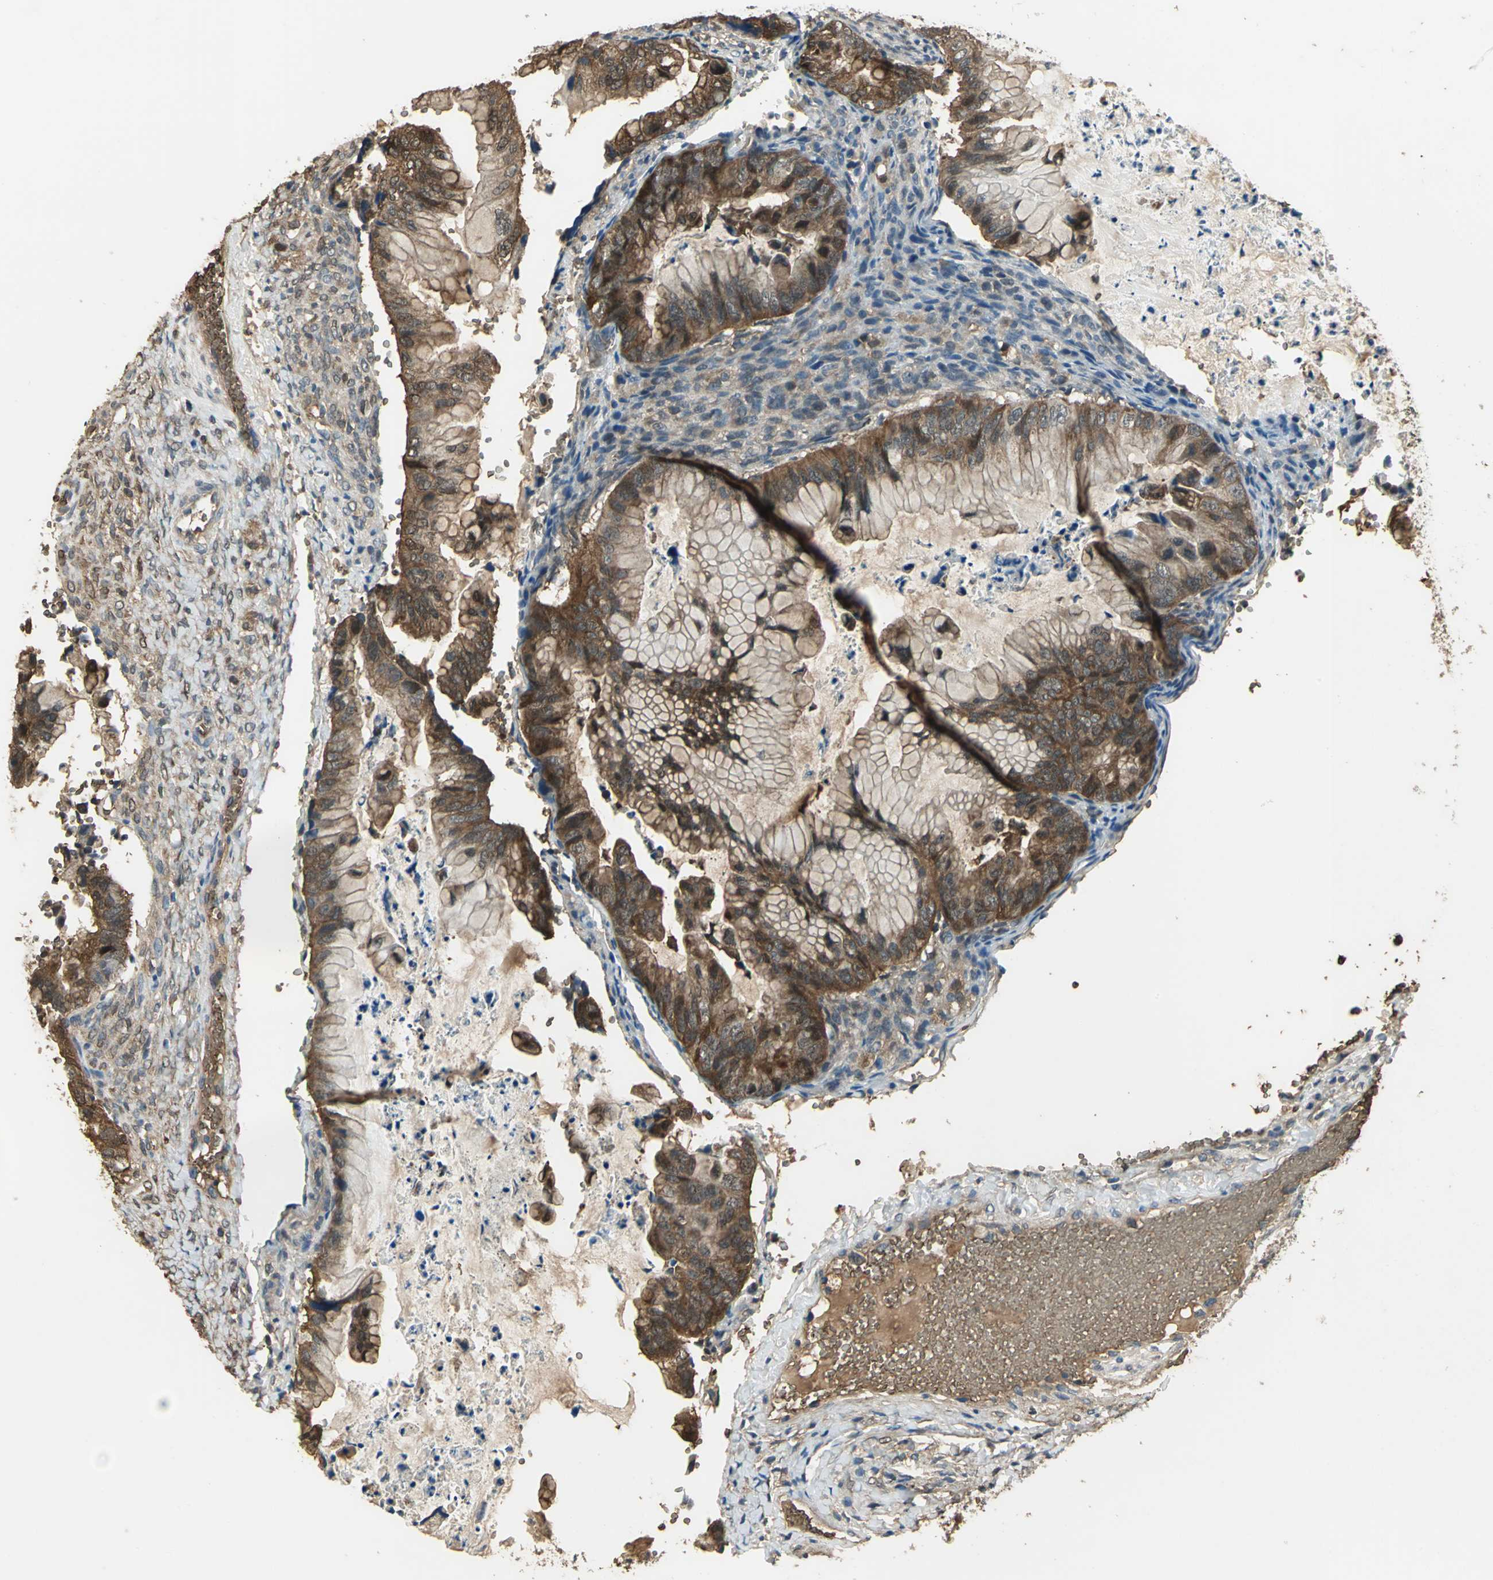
{"staining": {"intensity": "strong", "quantity": ">75%", "location": "cytoplasmic/membranous,nuclear"}, "tissue": "ovarian cancer", "cell_type": "Tumor cells", "image_type": "cancer", "snomed": [{"axis": "morphology", "description": "Cystadenocarcinoma, mucinous, NOS"}, {"axis": "topography", "description": "Ovary"}], "caption": "An image of ovarian cancer stained for a protein exhibits strong cytoplasmic/membranous and nuclear brown staining in tumor cells. (DAB (3,3'-diaminobenzidine) = brown stain, brightfield microscopy at high magnification).", "gene": "DDAH1", "patient": {"sex": "female", "age": 36}}